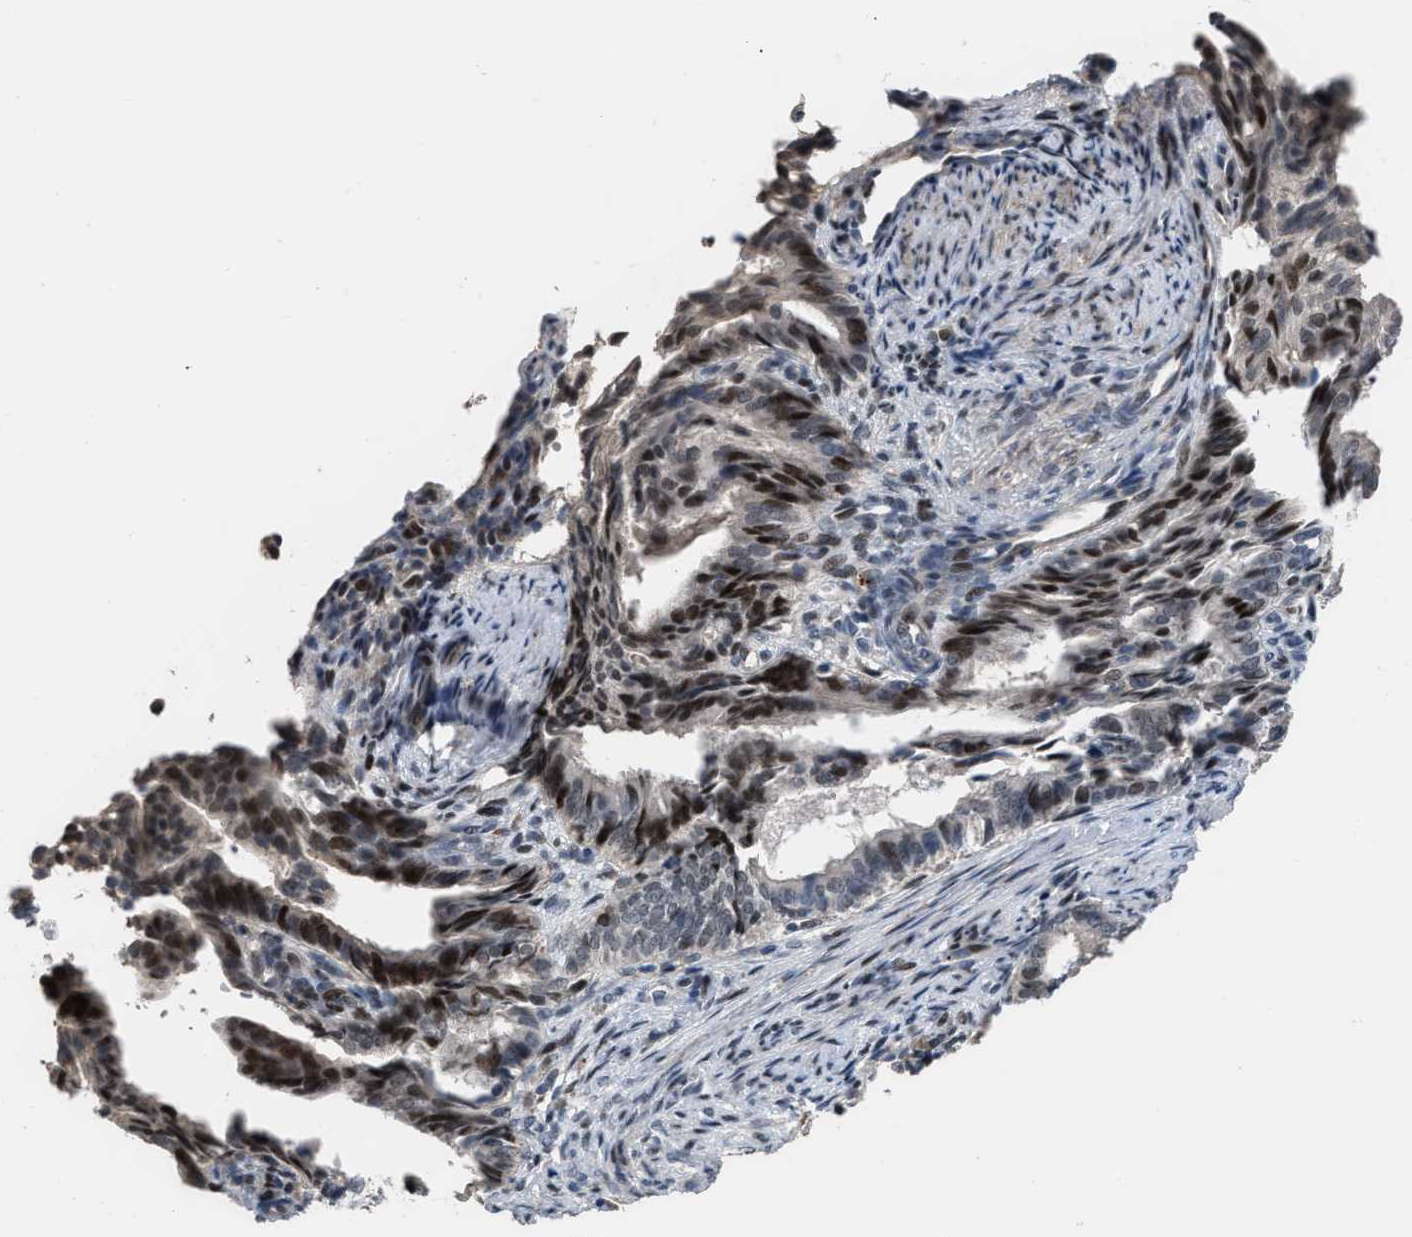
{"staining": {"intensity": "strong", "quantity": "25%-75%", "location": "nuclear"}, "tissue": "endometrial cancer", "cell_type": "Tumor cells", "image_type": "cancer", "snomed": [{"axis": "morphology", "description": "Adenocarcinoma, NOS"}, {"axis": "topography", "description": "Endometrium"}], "caption": "Endometrial adenocarcinoma stained for a protein reveals strong nuclear positivity in tumor cells. The staining was performed using DAB, with brown indicating positive protein expression. Nuclei are stained blue with hematoxylin.", "gene": "SETDB1", "patient": {"sex": "female", "age": 58}}